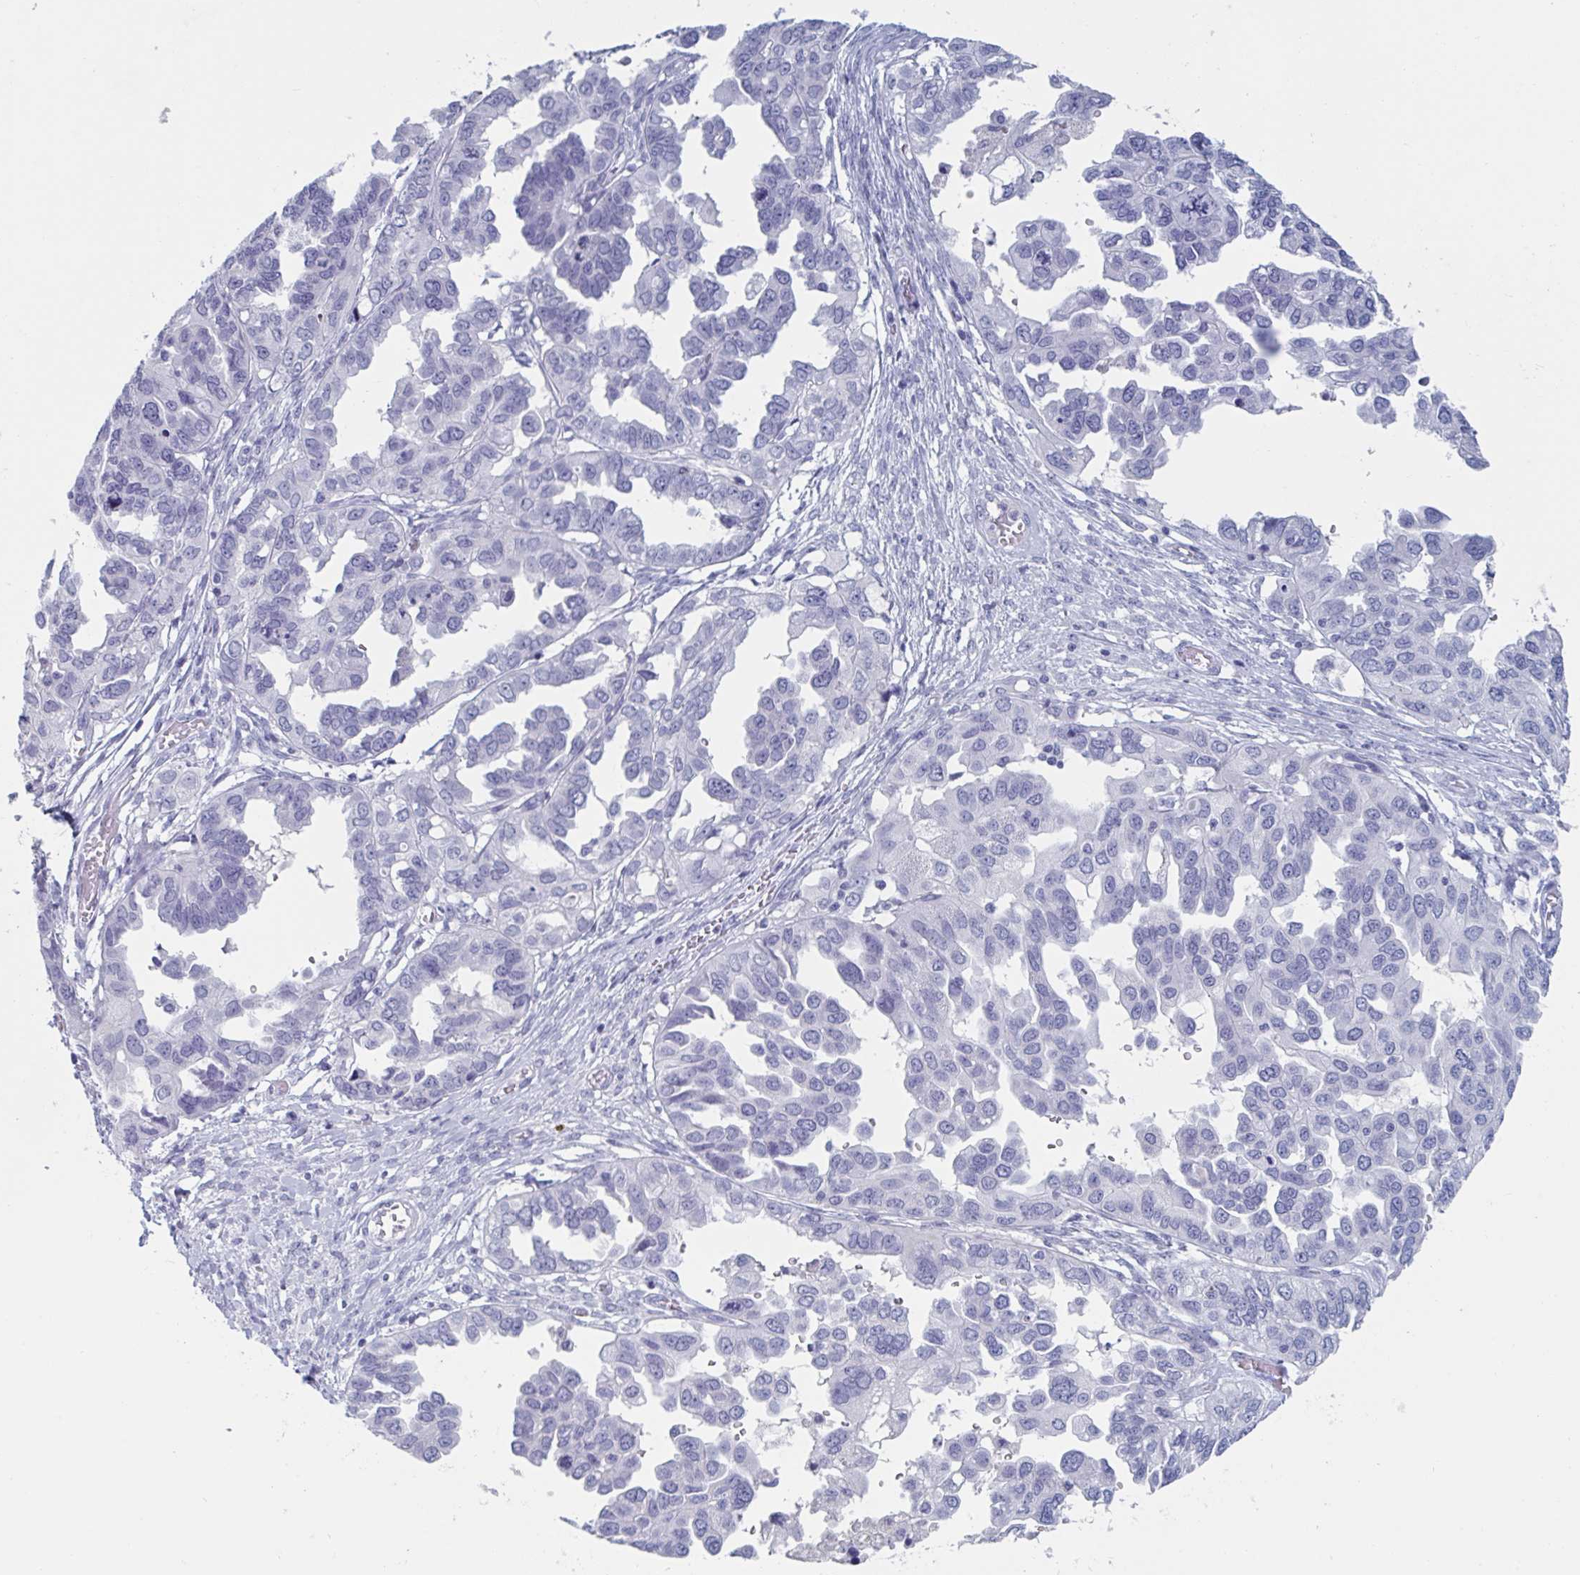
{"staining": {"intensity": "negative", "quantity": "none", "location": "none"}, "tissue": "ovarian cancer", "cell_type": "Tumor cells", "image_type": "cancer", "snomed": [{"axis": "morphology", "description": "Cystadenocarcinoma, serous, NOS"}, {"axis": "topography", "description": "Ovary"}], "caption": "Tumor cells show no significant protein positivity in ovarian serous cystadenocarcinoma.", "gene": "NDUFC2", "patient": {"sex": "female", "age": 53}}